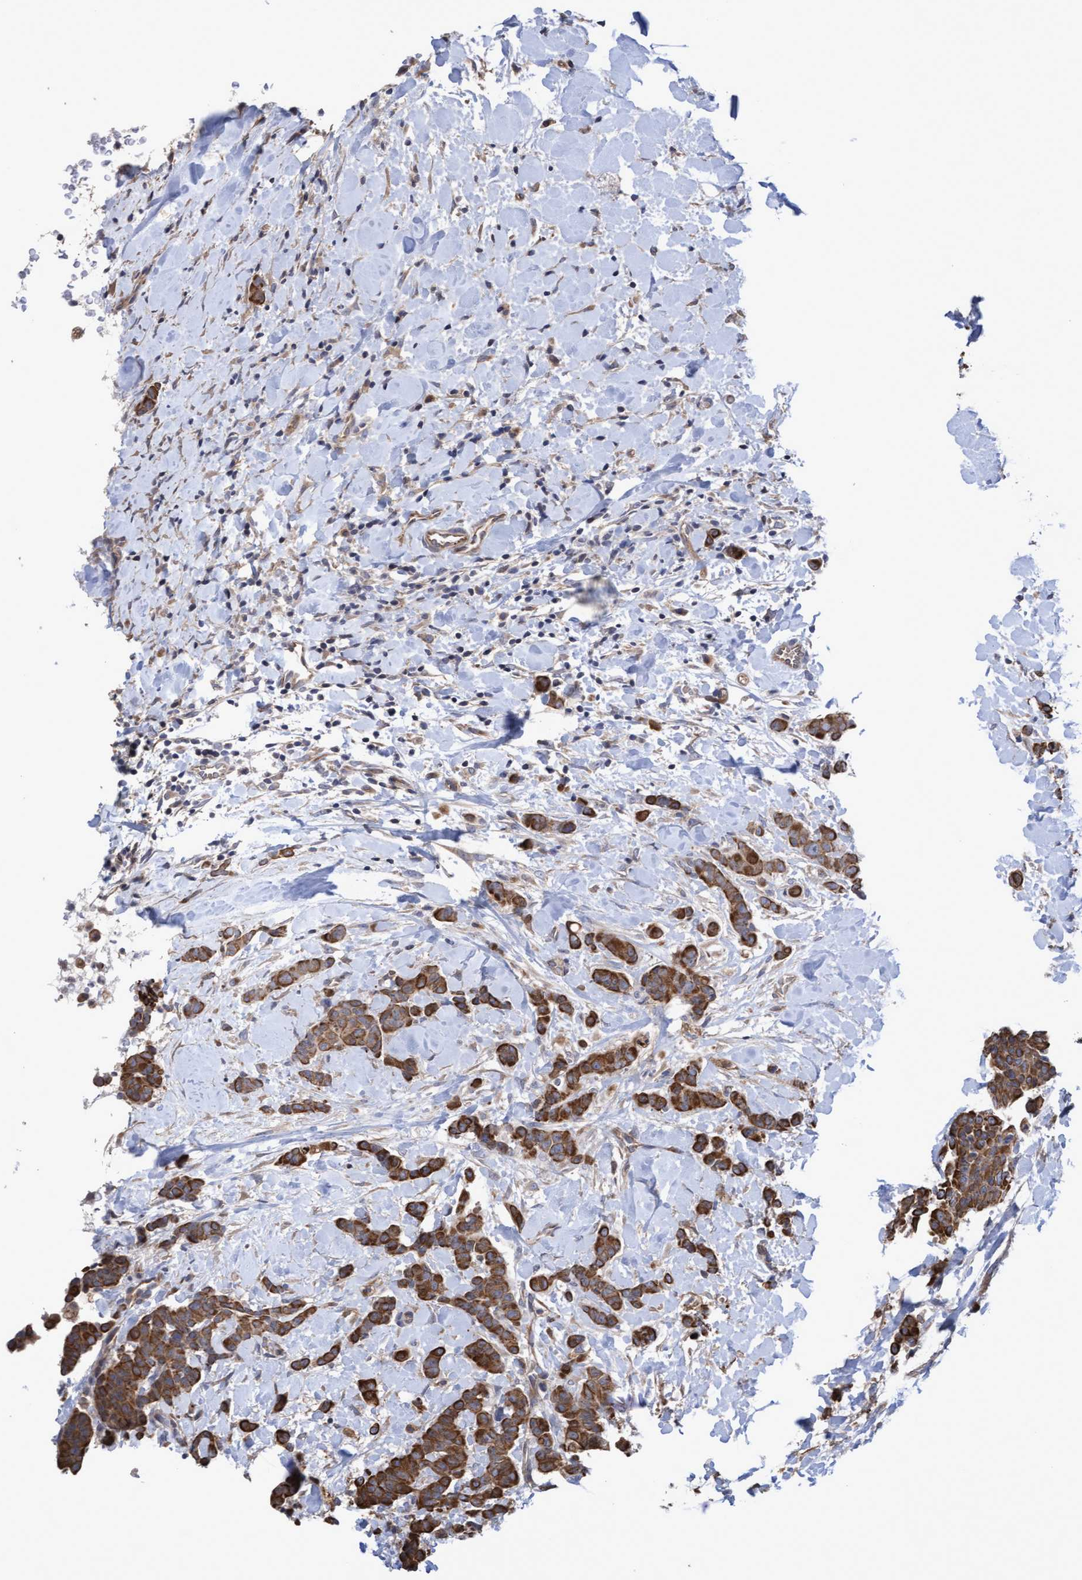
{"staining": {"intensity": "moderate", "quantity": ">75%", "location": "cytoplasmic/membranous"}, "tissue": "breast cancer", "cell_type": "Tumor cells", "image_type": "cancer", "snomed": [{"axis": "morphology", "description": "Normal tissue, NOS"}, {"axis": "morphology", "description": "Duct carcinoma"}, {"axis": "topography", "description": "Breast"}], "caption": "Breast intraductal carcinoma stained with a brown dye displays moderate cytoplasmic/membranous positive positivity in approximately >75% of tumor cells.", "gene": "KRT24", "patient": {"sex": "female", "age": 40}}